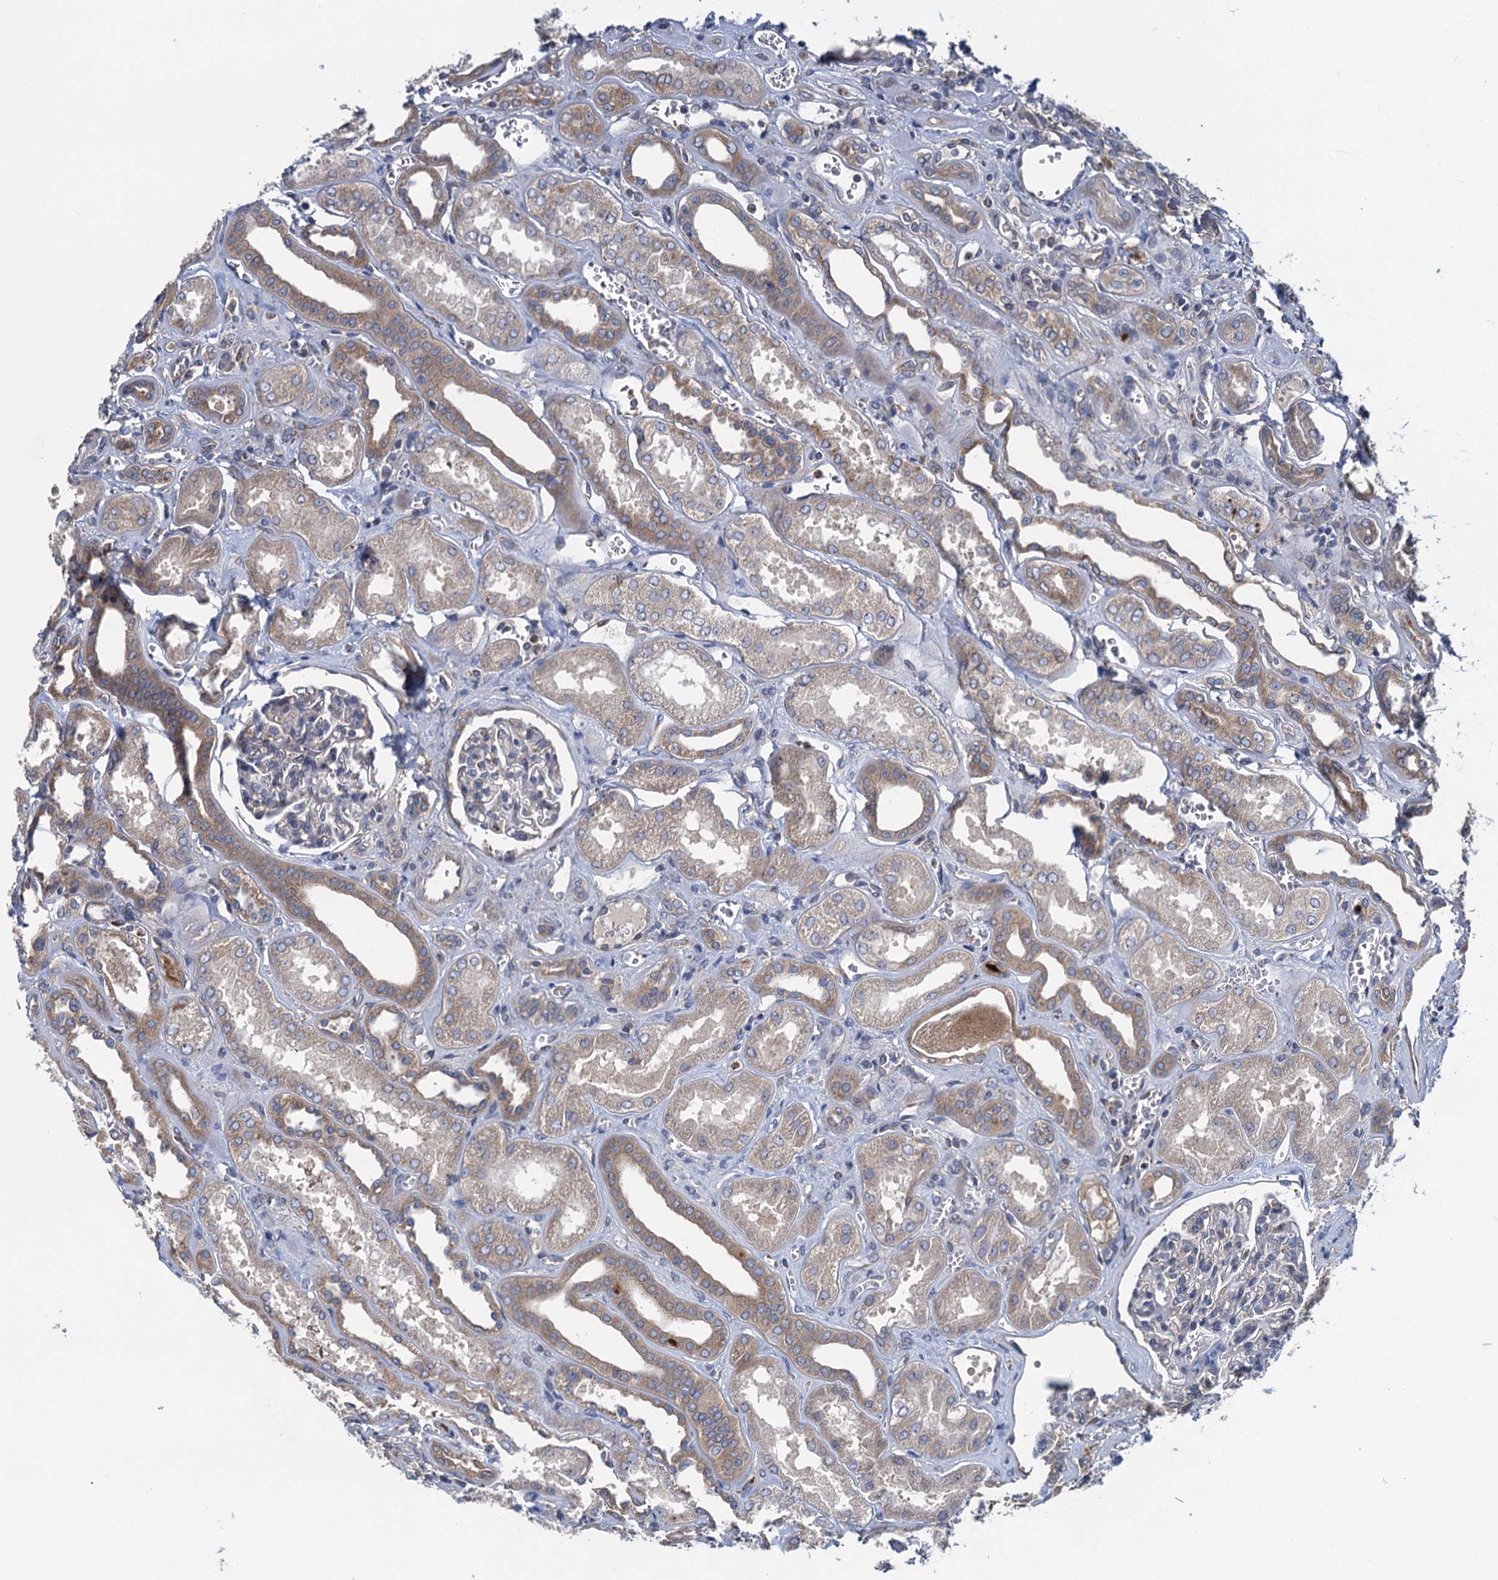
{"staining": {"intensity": "negative", "quantity": "none", "location": "none"}, "tissue": "kidney", "cell_type": "Cells in glomeruli", "image_type": "normal", "snomed": [{"axis": "morphology", "description": "Normal tissue, NOS"}, {"axis": "morphology", "description": "Adenocarcinoma, NOS"}, {"axis": "topography", "description": "Kidney"}], "caption": "IHC photomicrograph of benign kidney: human kidney stained with DAB (3,3'-diaminobenzidine) displays no significant protein positivity in cells in glomeruli. (DAB (3,3'-diaminobenzidine) IHC, high magnification).", "gene": "ADCY9", "patient": {"sex": "female", "age": 68}}